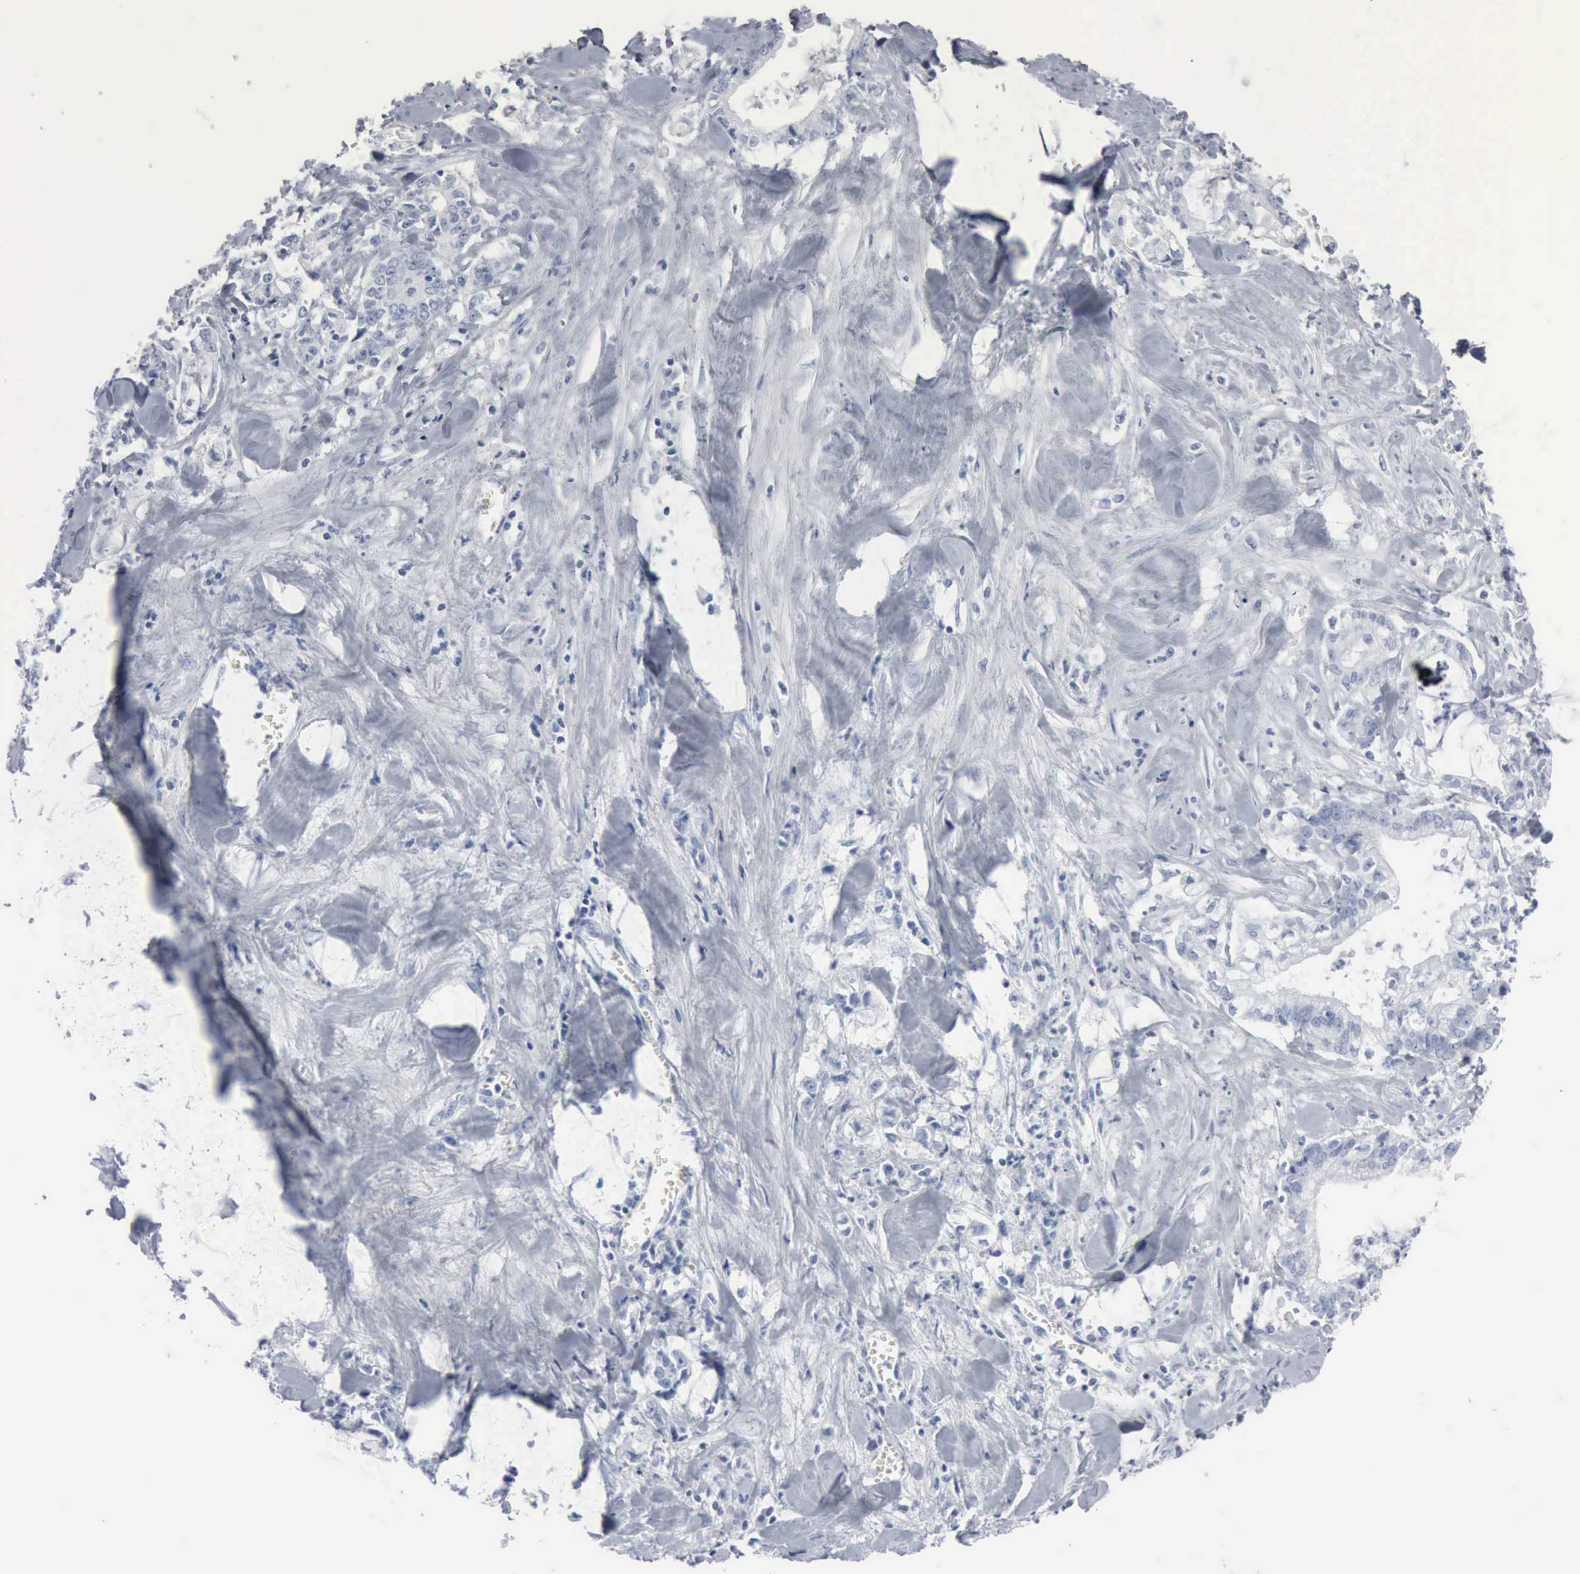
{"staining": {"intensity": "negative", "quantity": "none", "location": "none"}, "tissue": "liver cancer", "cell_type": "Tumor cells", "image_type": "cancer", "snomed": [{"axis": "morphology", "description": "Cholangiocarcinoma"}, {"axis": "topography", "description": "Liver"}], "caption": "There is no significant positivity in tumor cells of liver cancer (cholangiocarcinoma). (DAB (3,3'-diaminobenzidine) IHC, high magnification).", "gene": "DMD", "patient": {"sex": "male", "age": 57}}